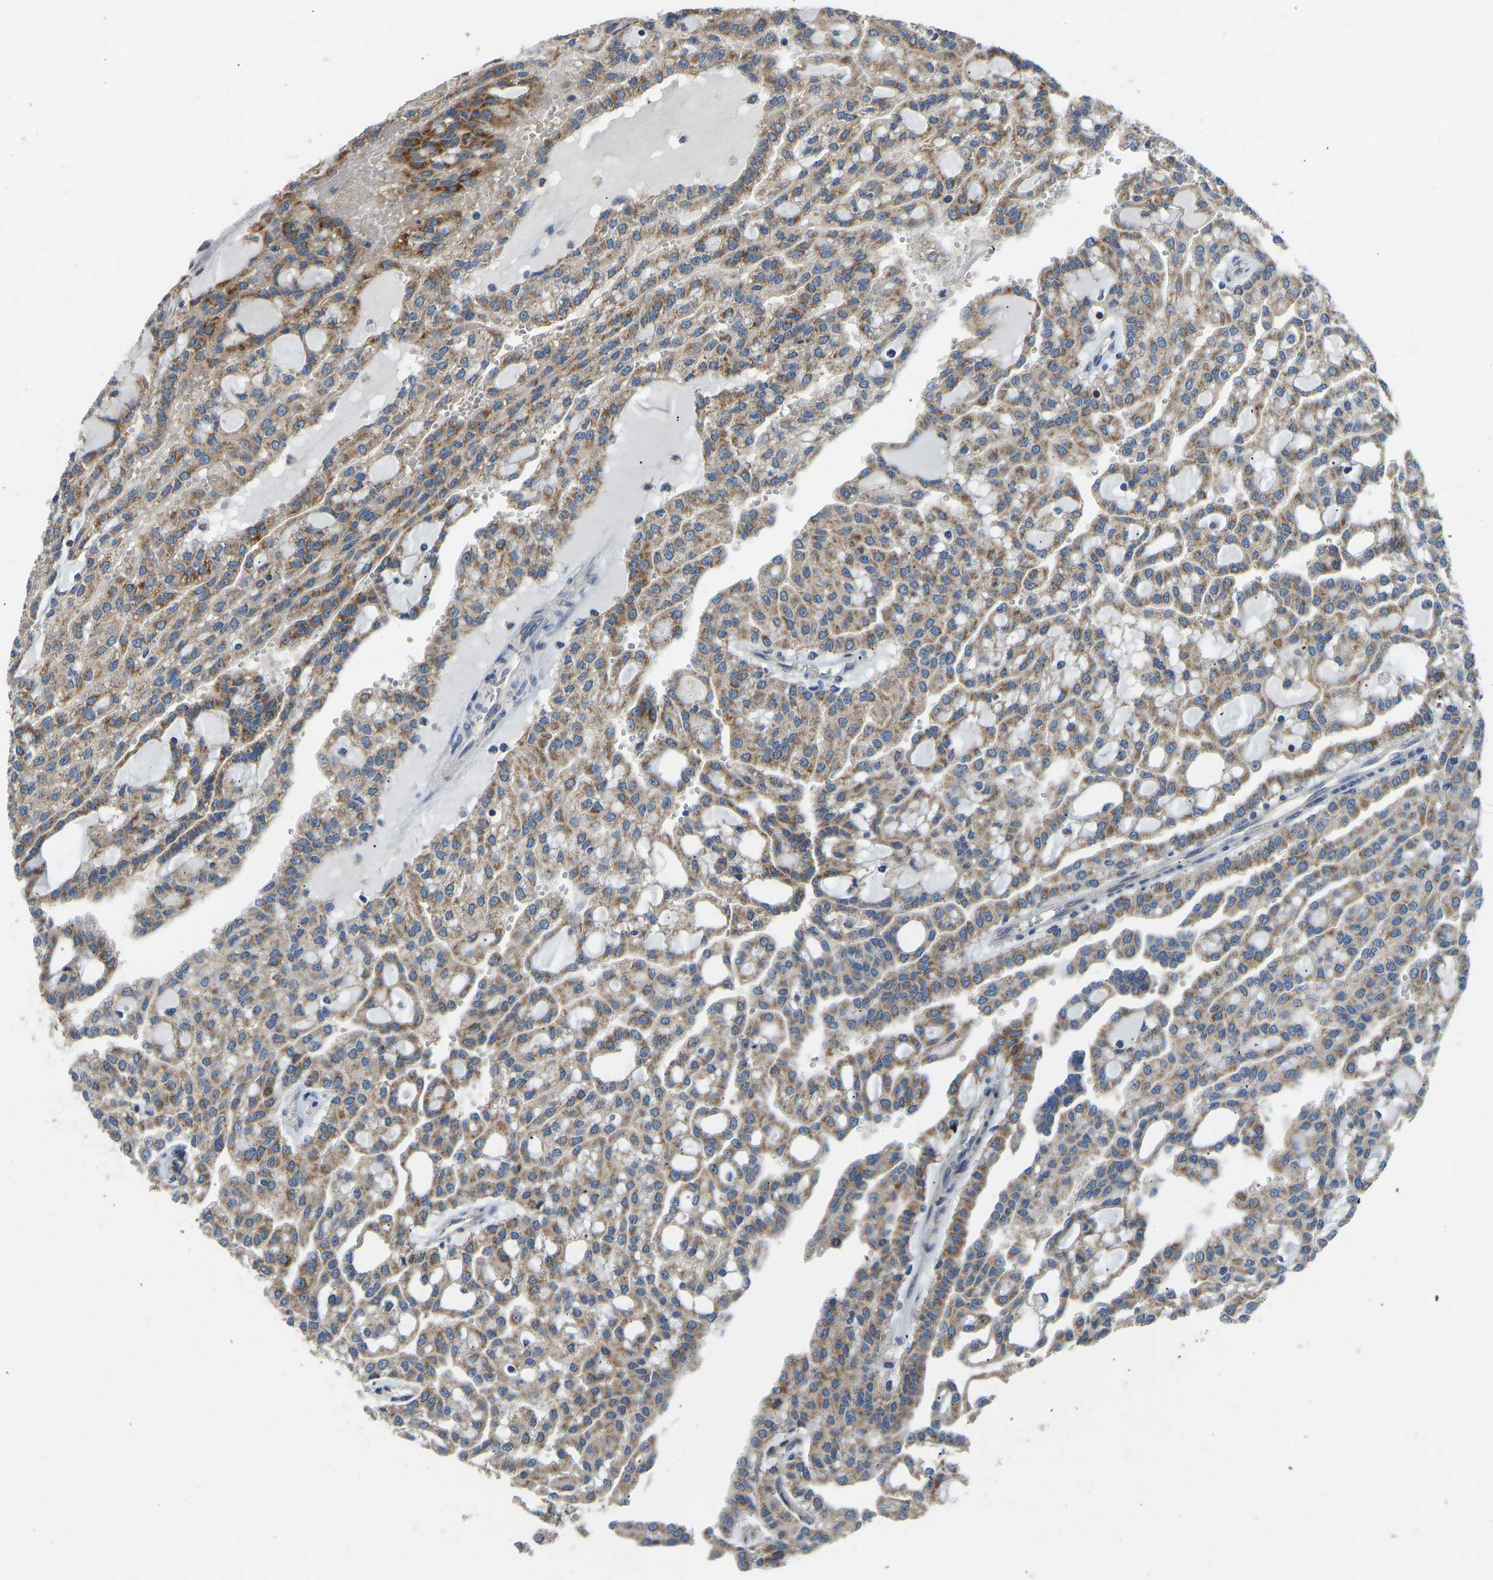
{"staining": {"intensity": "moderate", "quantity": ">75%", "location": "cytoplasmic/membranous"}, "tissue": "renal cancer", "cell_type": "Tumor cells", "image_type": "cancer", "snomed": [{"axis": "morphology", "description": "Adenocarcinoma, NOS"}, {"axis": "topography", "description": "Kidney"}], "caption": "Immunohistochemical staining of adenocarcinoma (renal) exhibits medium levels of moderate cytoplasmic/membranous protein staining in approximately >75% of tumor cells. (DAB = brown stain, brightfield microscopy at high magnification).", "gene": "RBP1", "patient": {"sex": "male", "age": 63}}